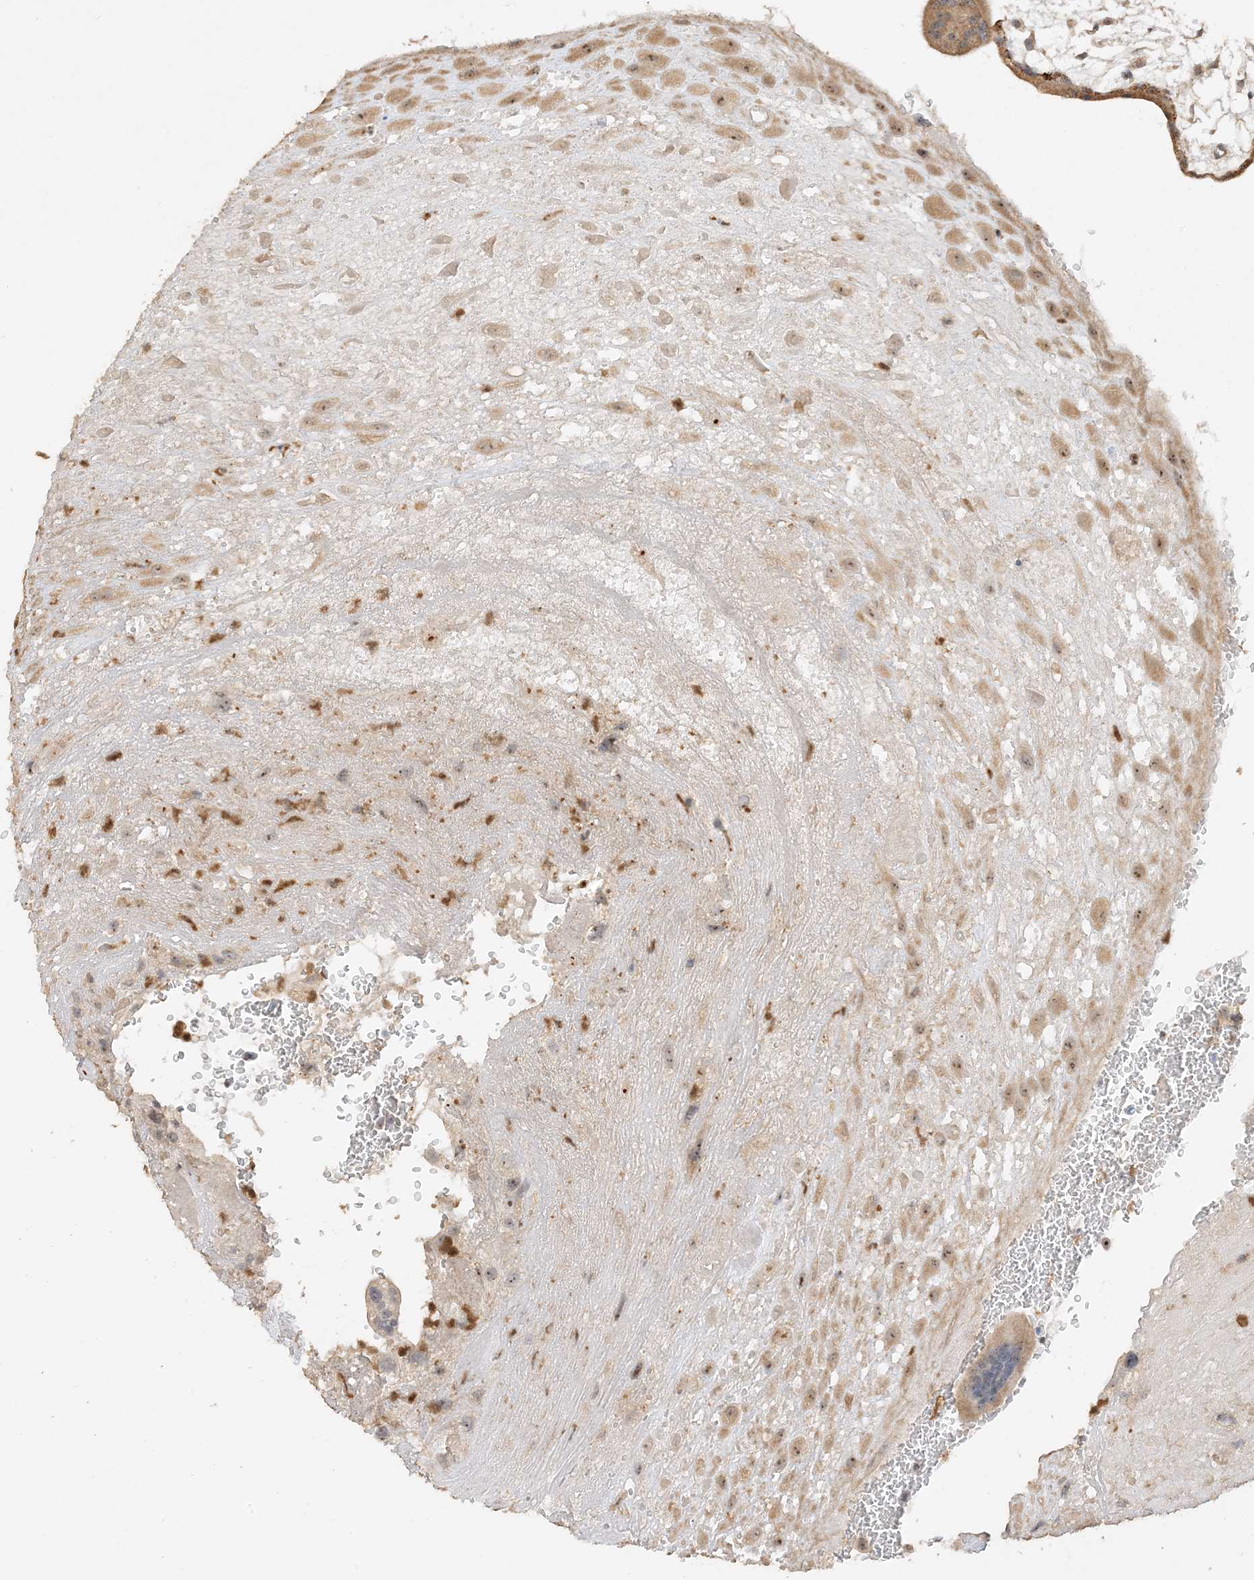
{"staining": {"intensity": "moderate", "quantity": ">75%", "location": "cytoplasmic/membranous,nuclear"}, "tissue": "placenta", "cell_type": "Decidual cells", "image_type": "normal", "snomed": [{"axis": "morphology", "description": "Normal tissue, NOS"}, {"axis": "topography", "description": "Placenta"}], "caption": "Immunohistochemical staining of normal placenta displays moderate cytoplasmic/membranous,nuclear protein positivity in approximately >75% of decidual cells. The staining was performed using DAB (3,3'-diaminobenzidine), with brown indicating positive protein expression. Nuclei are stained blue with hematoxylin.", "gene": "DDX18", "patient": {"sex": "female", "age": 35}}